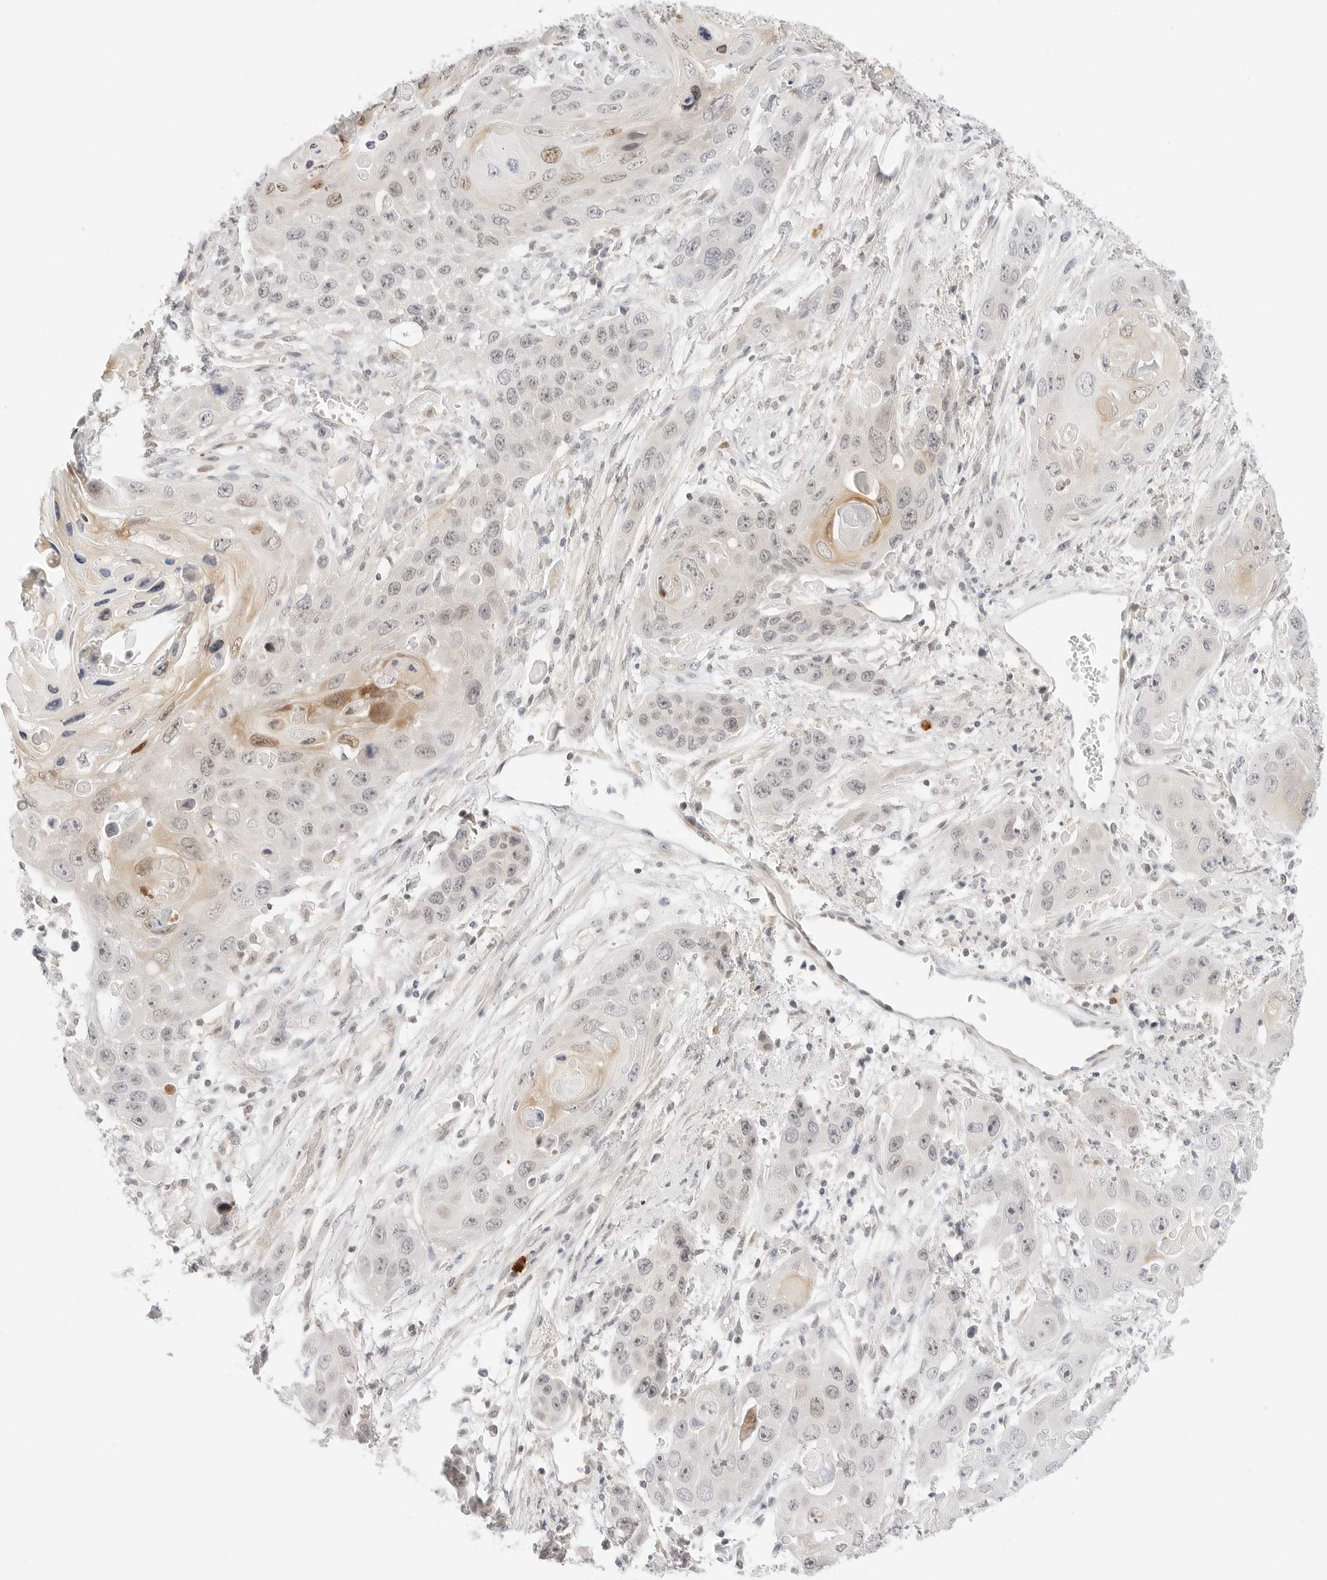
{"staining": {"intensity": "weak", "quantity": "25%-75%", "location": "cytoplasmic/membranous,nuclear"}, "tissue": "skin cancer", "cell_type": "Tumor cells", "image_type": "cancer", "snomed": [{"axis": "morphology", "description": "Squamous cell carcinoma, NOS"}, {"axis": "topography", "description": "Skin"}], "caption": "Skin cancer (squamous cell carcinoma) tissue shows weak cytoplasmic/membranous and nuclear positivity in about 25%-75% of tumor cells", "gene": "TEKT2", "patient": {"sex": "male", "age": 55}}